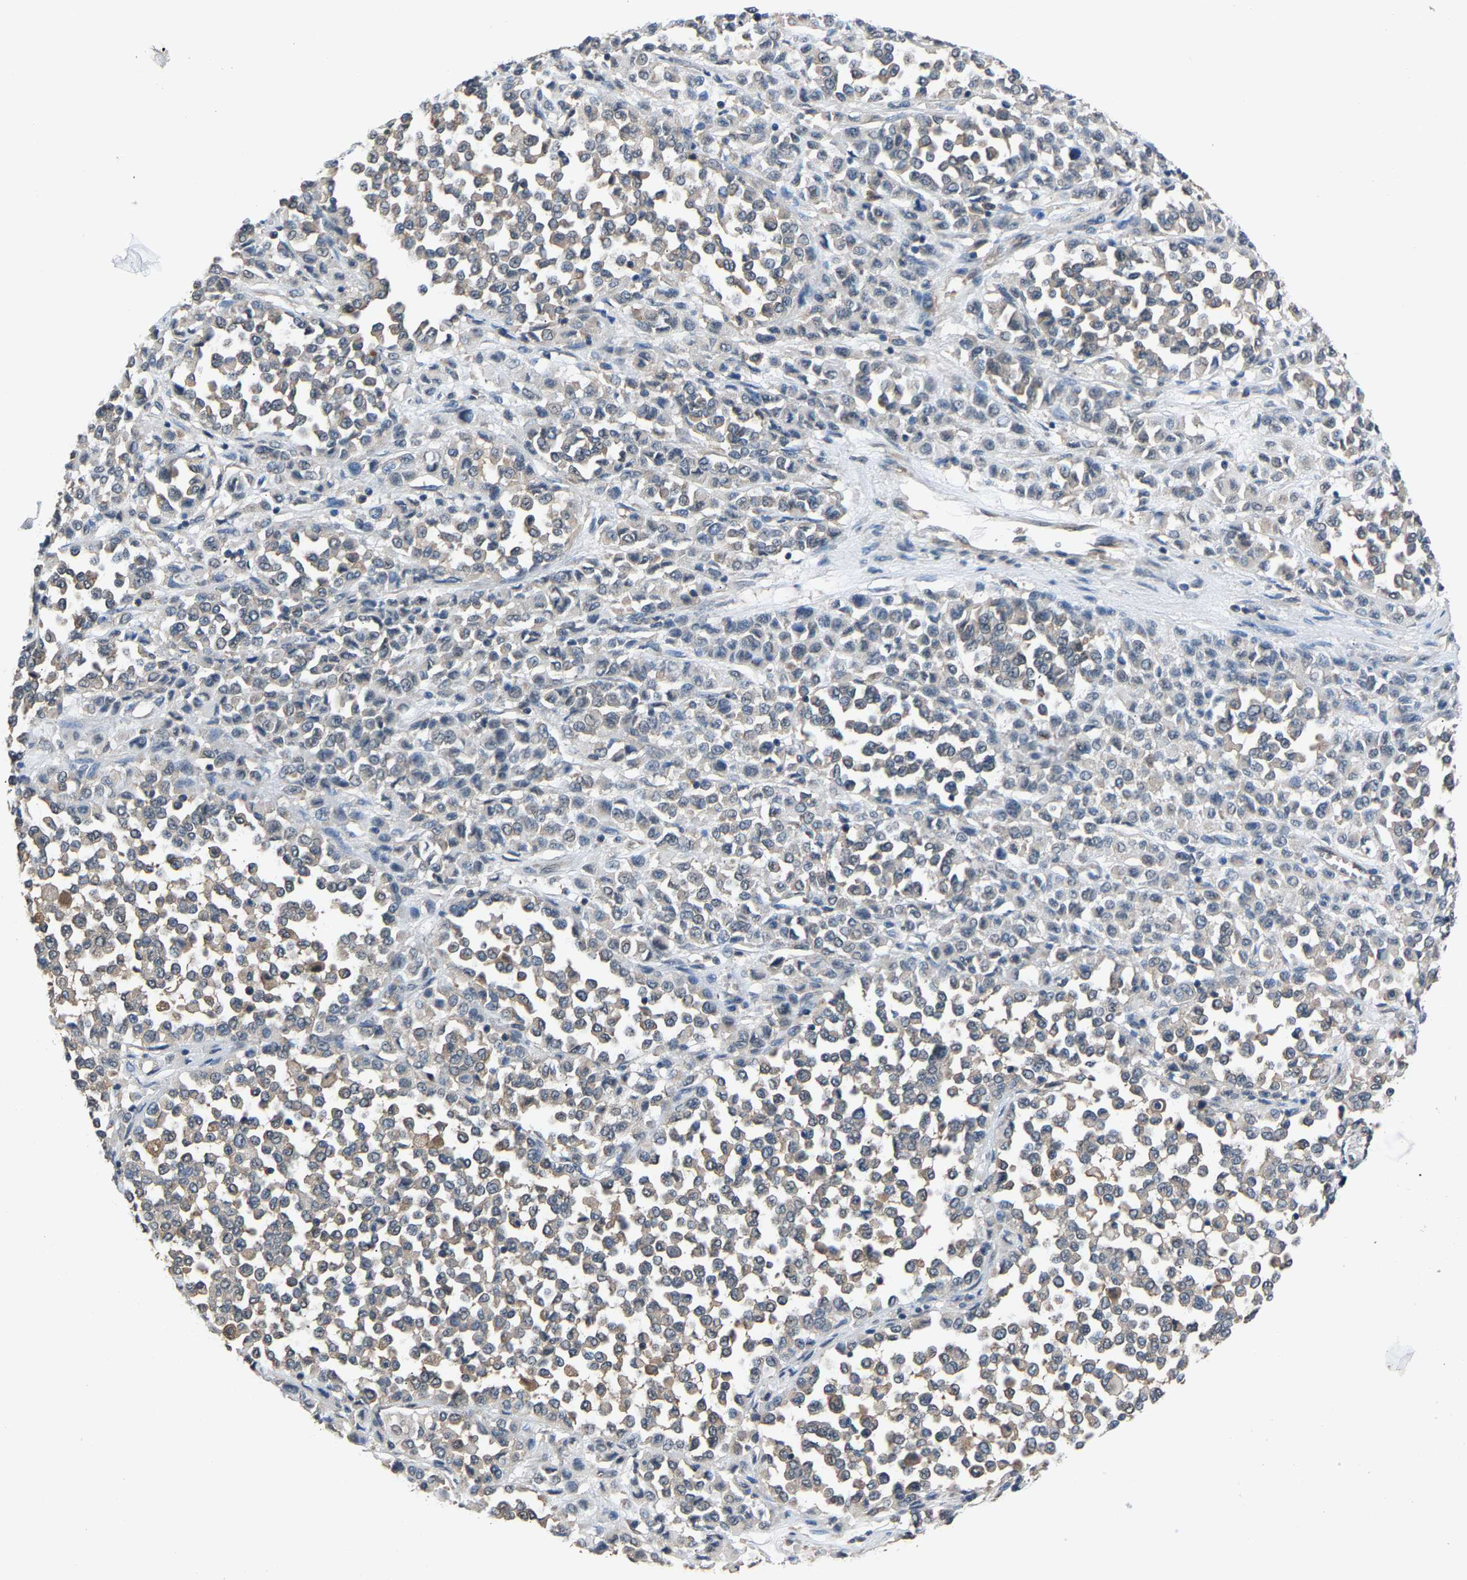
{"staining": {"intensity": "weak", "quantity": "<25%", "location": "cytoplasmic/membranous"}, "tissue": "melanoma", "cell_type": "Tumor cells", "image_type": "cancer", "snomed": [{"axis": "morphology", "description": "Malignant melanoma, Metastatic site"}, {"axis": "topography", "description": "Pancreas"}], "caption": "This is a image of immunohistochemistry (IHC) staining of malignant melanoma (metastatic site), which shows no staining in tumor cells.", "gene": "ABCC9", "patient": {"sex": "female", "age": 30}}